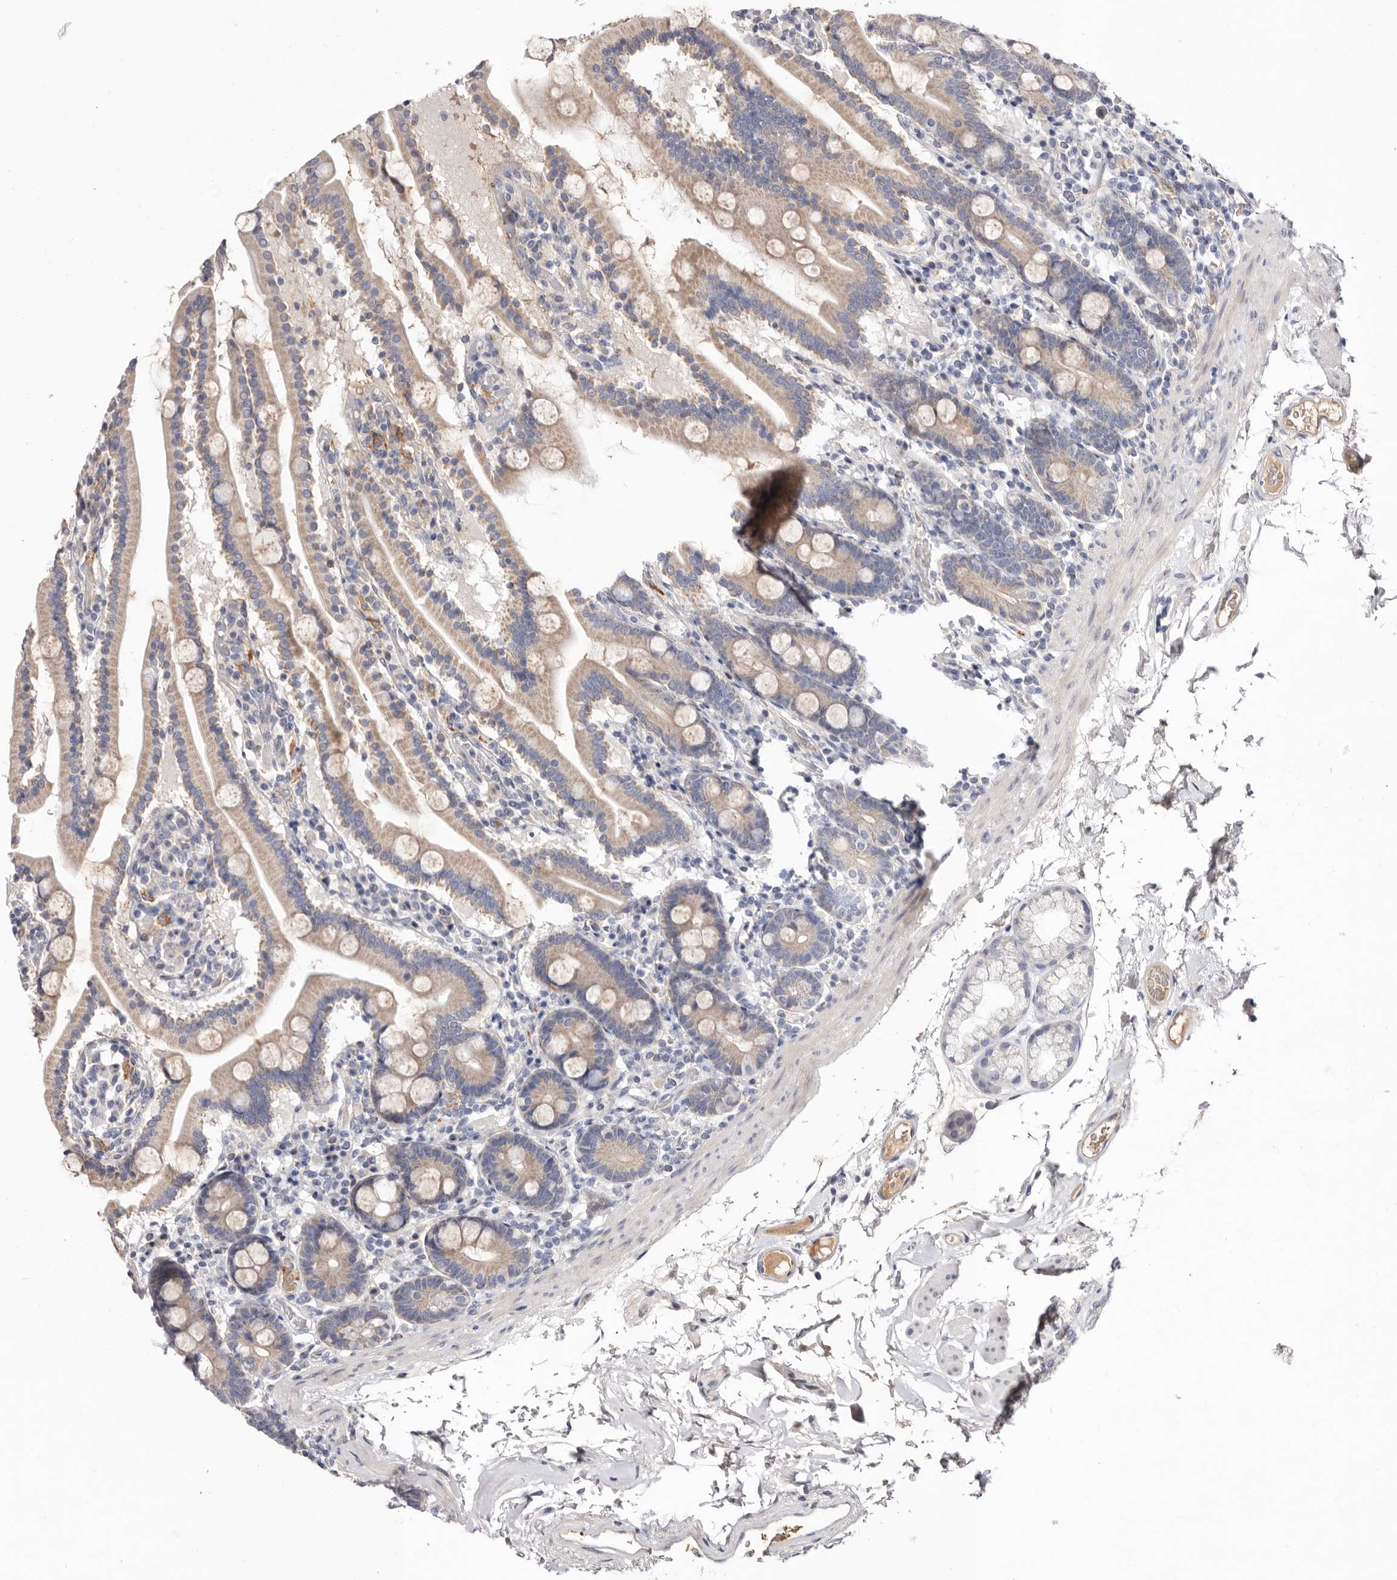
{"staining": {"intensity": "weak", "quantity": ">75%", "location": "cytoplasmic/membranous"}, "tissue": "duodenum", "cell_type": "Glandular cells", "image_type": "normal", "snomed": [{"axis": "morphology", "description": "Normal tissue, NOS"}, {"axis": "topography", "description": "Duodenum"}], "caption": "Approximately >75% of glandular cells in benign duodenum display weak cytoplasmic/membranous protein staining as visualized by brown immunohistochemical staining.", "gene": "LMLN", "patient": {"sex": "male", "age": 55}}